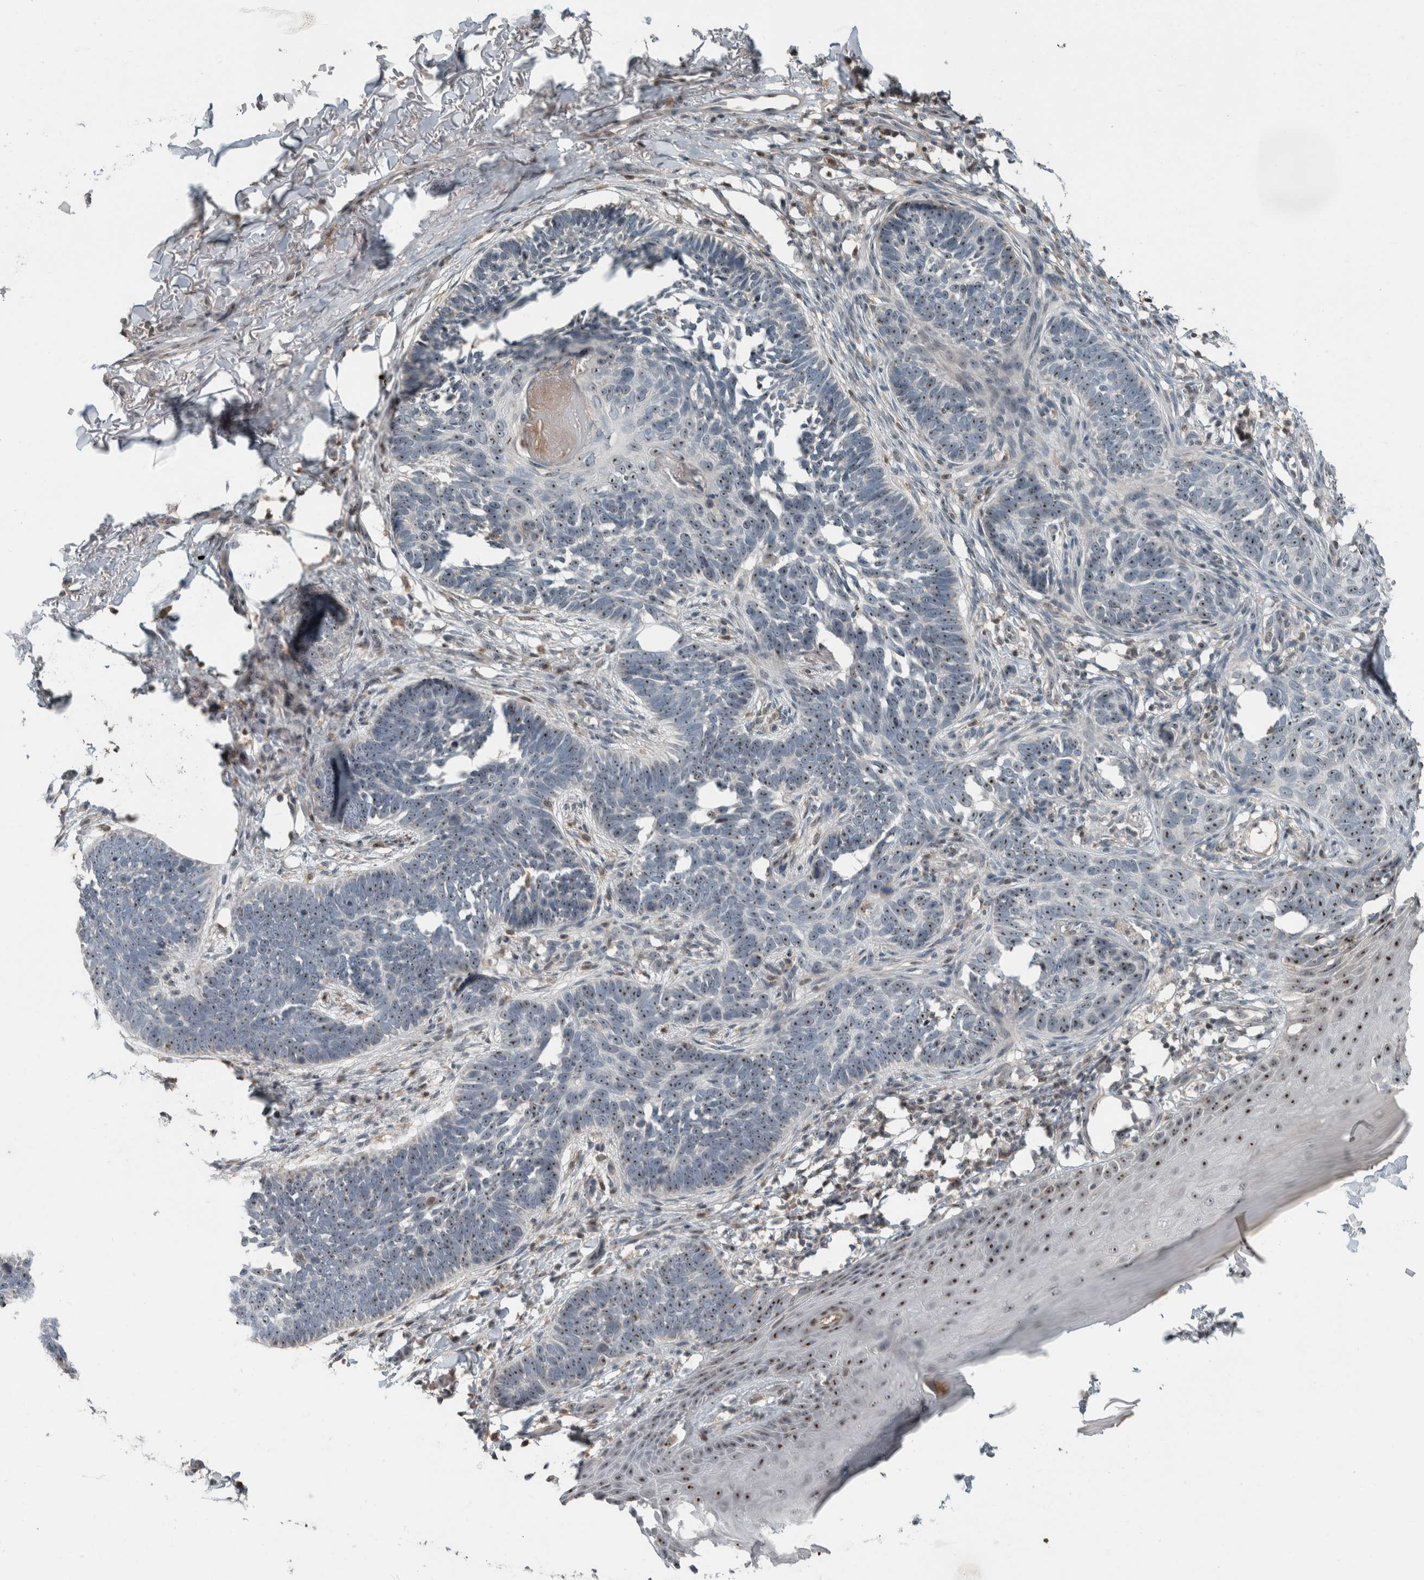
{"staining": {"intensity": "weak", "quantity": ">75%", "location": "nuclear"}, "tissue": "skin cancer", "cell_type": "Tumor cells", "image_type": "cancer", "snomed": [{"axis": "morphology", "description": "Normal tissue, NOS"}, {"axis": "morphology", "description": "Basal cell carcinoma"}, {"axis": "topography", "description": "Skin"}], "caption": "Immunohistochemistry (IHC) histopathology image of neoplastic tissue: skin basal cell carcinoma stained using IHC exhibits low levels of weak protein expression localized specifically in the nuclear of tumor cells, appearing as a nuclear brown color.", "gene": "RPF1", "patient": {"sex": "male", "age": 77}}